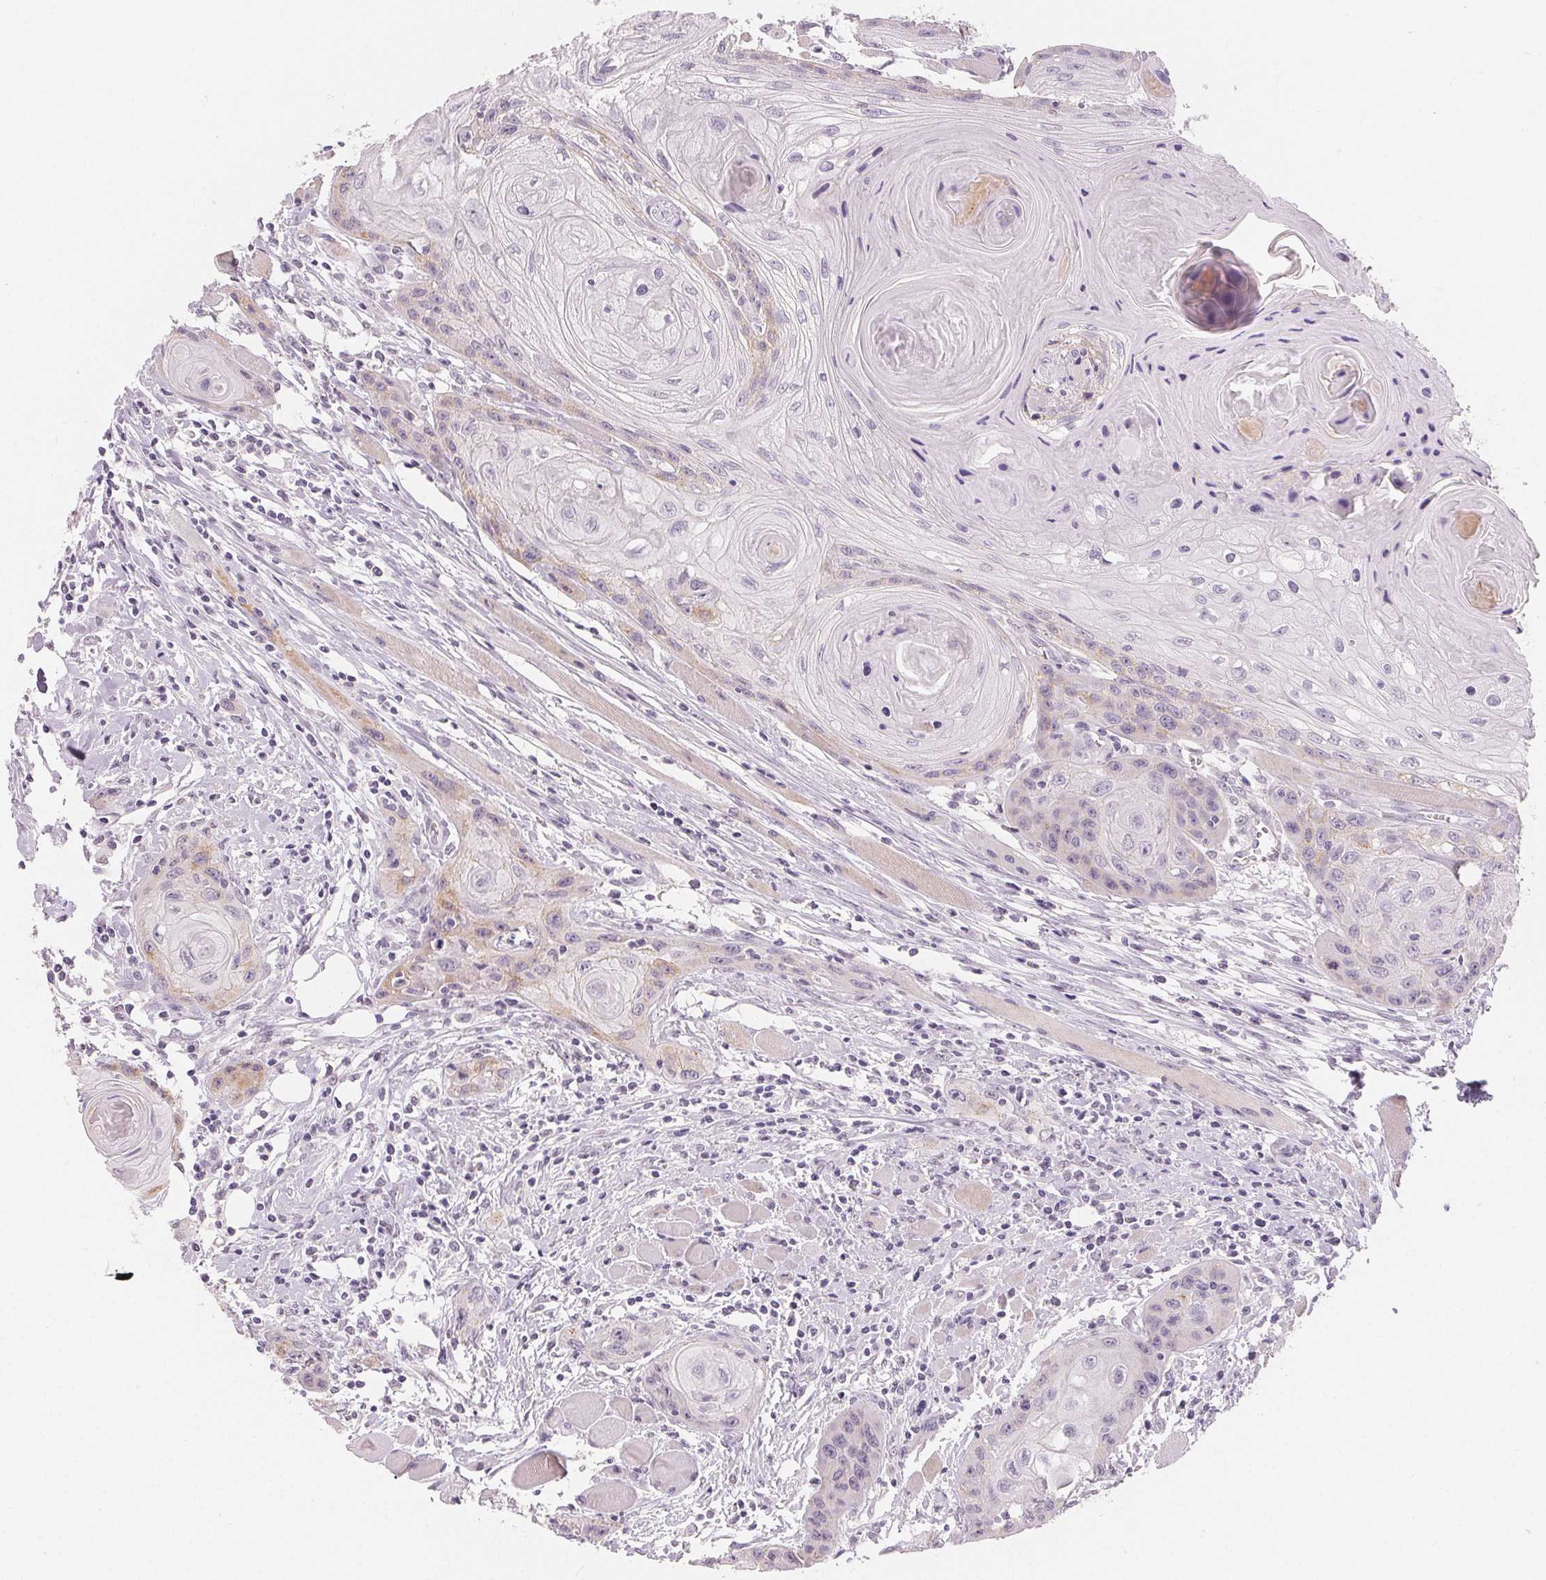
{"staining": {"intensity": "weak", "quantity": "<25%", "location": "cytoplasmic/membranous"}, "tissue": "head and neck cancer", "cell_type": "Tumor cells", "image_type": "cancer", "snomed": [{"axis": "morphology", "description": "Squamous cell carcinoma, NOS"}, {"axis": "topography", "description": "Oral tissue"}, {"axis": "topography", "description": "Head-Neck"}], "caption": "An immunohistochemistry micrograph of head and neck squamous cell carcinoma is shown. There is no staining in tumor cells of head and neck squamous cell carcinoma. The staining is performed using DAB (3,3'-diaminobenzidine) brown chromogen with nuclei counter-stained in using hematoxylin.", "gene": "SFTPD", "patient": {"sex": "male", "age": 58}}